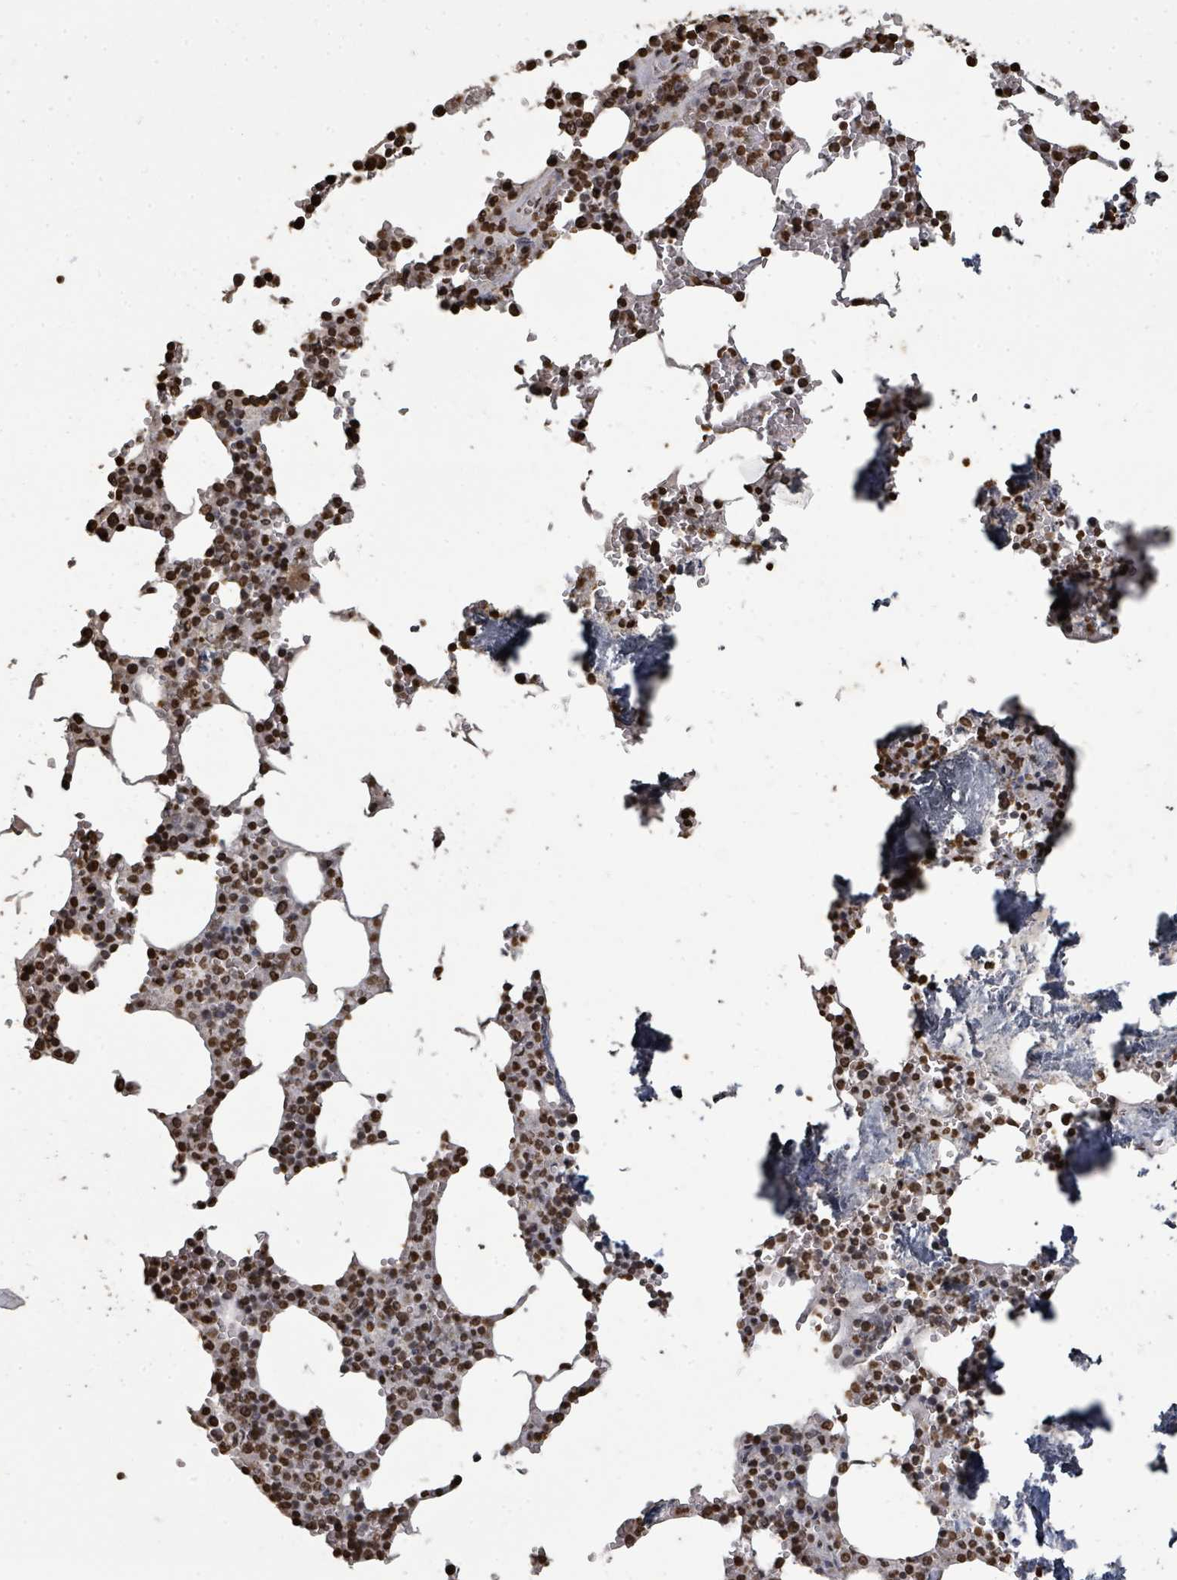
{"staining": {"intensity": "strong", "quantity": ">75%", "location": "nuclear"}, "tissue": "bone marrow", "cell_type": "Hematopoietic cells", "image_type": "normal", "snomed": [{"axis": "morphology", "description": "Normal tissue, NOS"}, {"axis": "topography", "description": "Bone marrow"}], "caption": "Bone marrow stained with a protein marker shows strong staining in hematopoietic cells.", "gene": "MRPS12", "patient": {"sex": "male", "age": 54}}